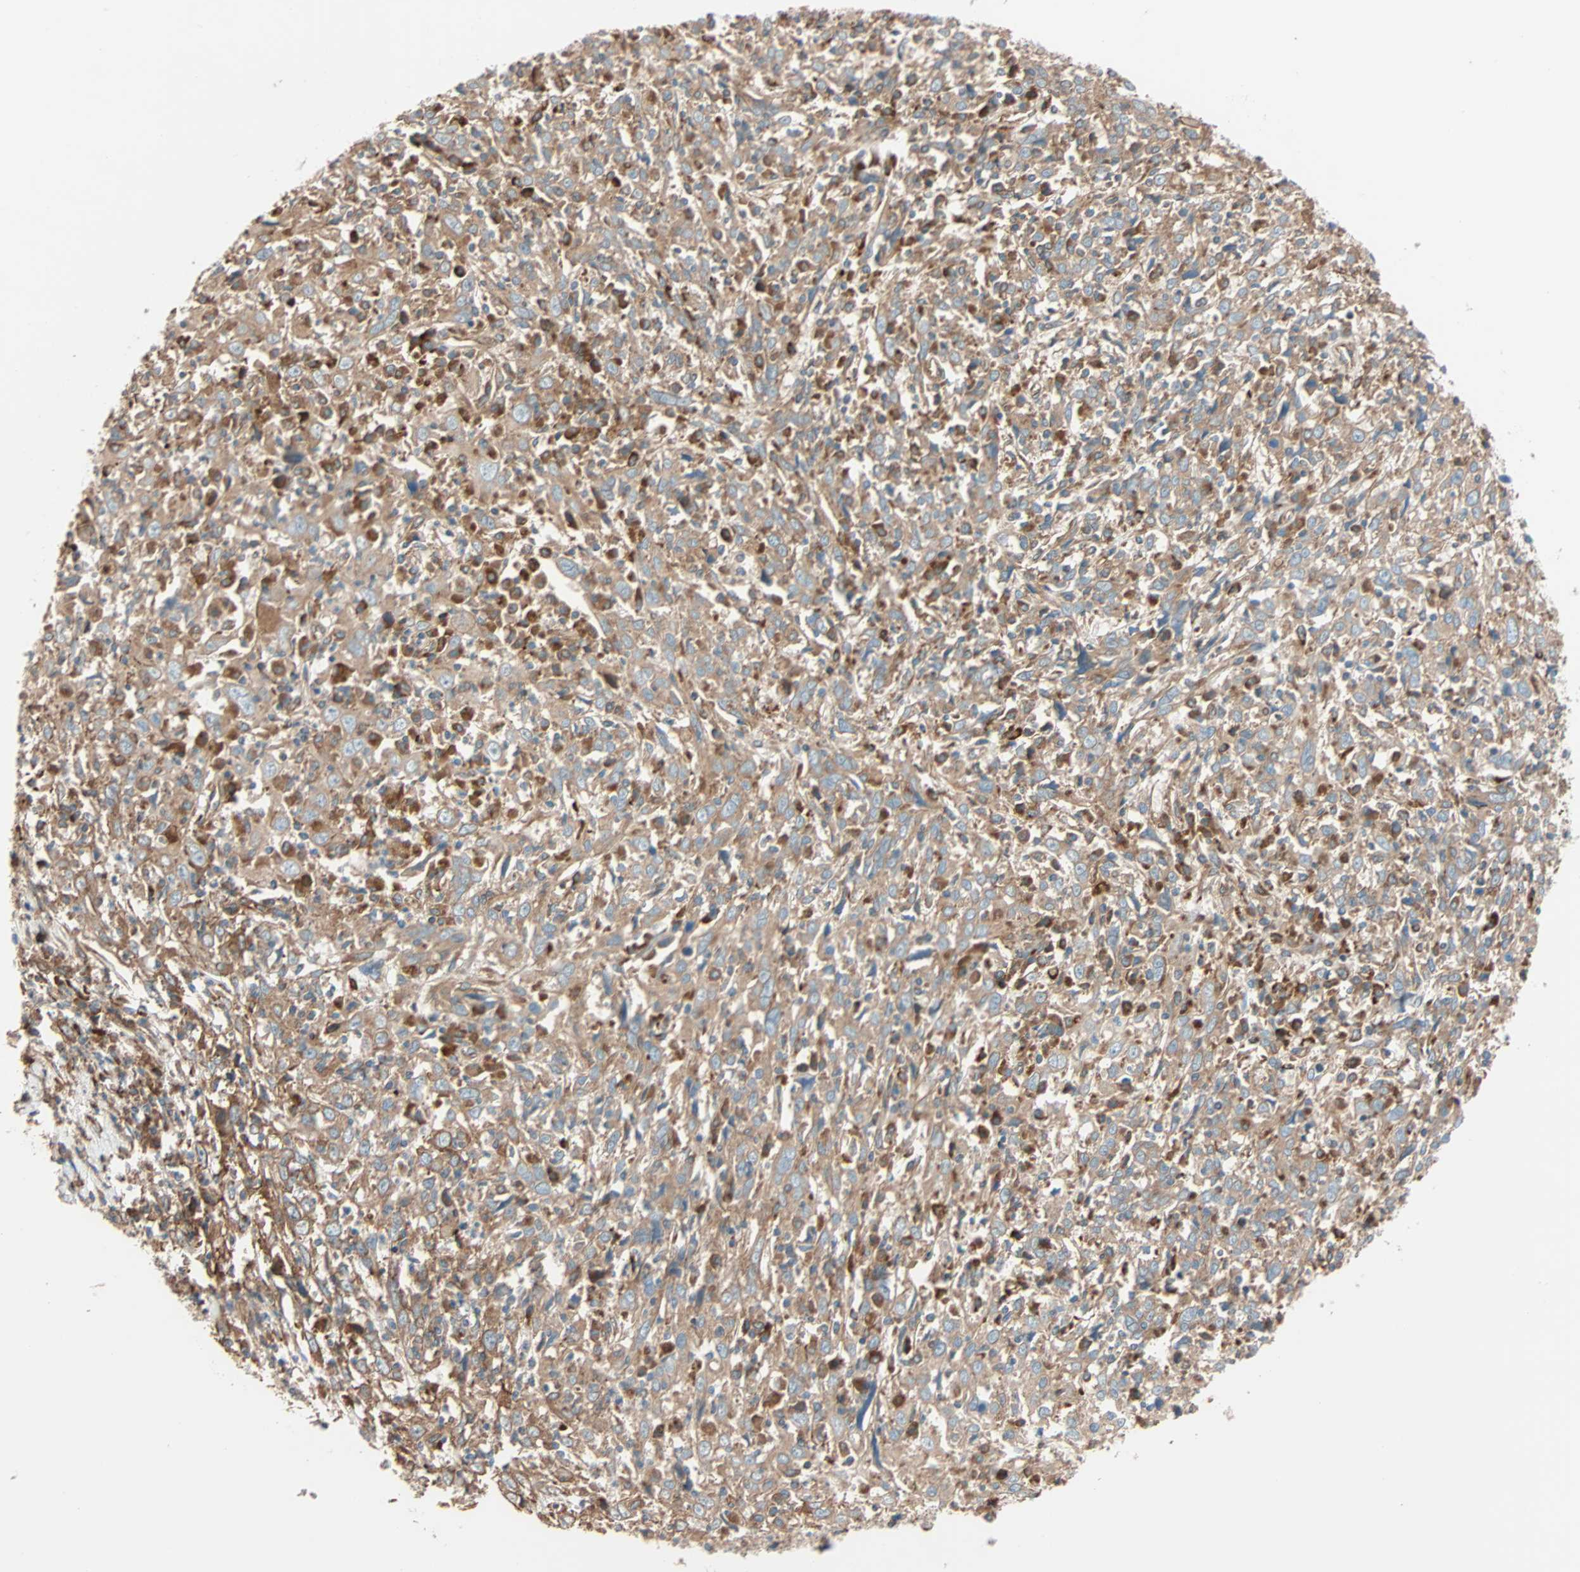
{"staining": {"intensity": "moderate", "quantity": ">75%", "location": "cytoplasmic/membranous"}, "tissue": "cervical cancer", "cell_type": "Tumor cells", "image_type": "cancer", "snomed": [{"axis": "morphology", "description": "Squamous cell carcinoma, NOS"}, {"axis": "topography", "description": "Cervix"}], "caption": "Immunohistochemistry (IHC) histopathology image of neoplastic tissue: human cervical squamous cell carcinoma stained using IHC exhibits medium levels of moderate protein expression localized specifically in the cytoplasmic/membranous of tumor cells, appearing as a cytoplasmic/membranous brown color.", "gene": "PHYH", "patient": {"sex": "female", "age": 46}}